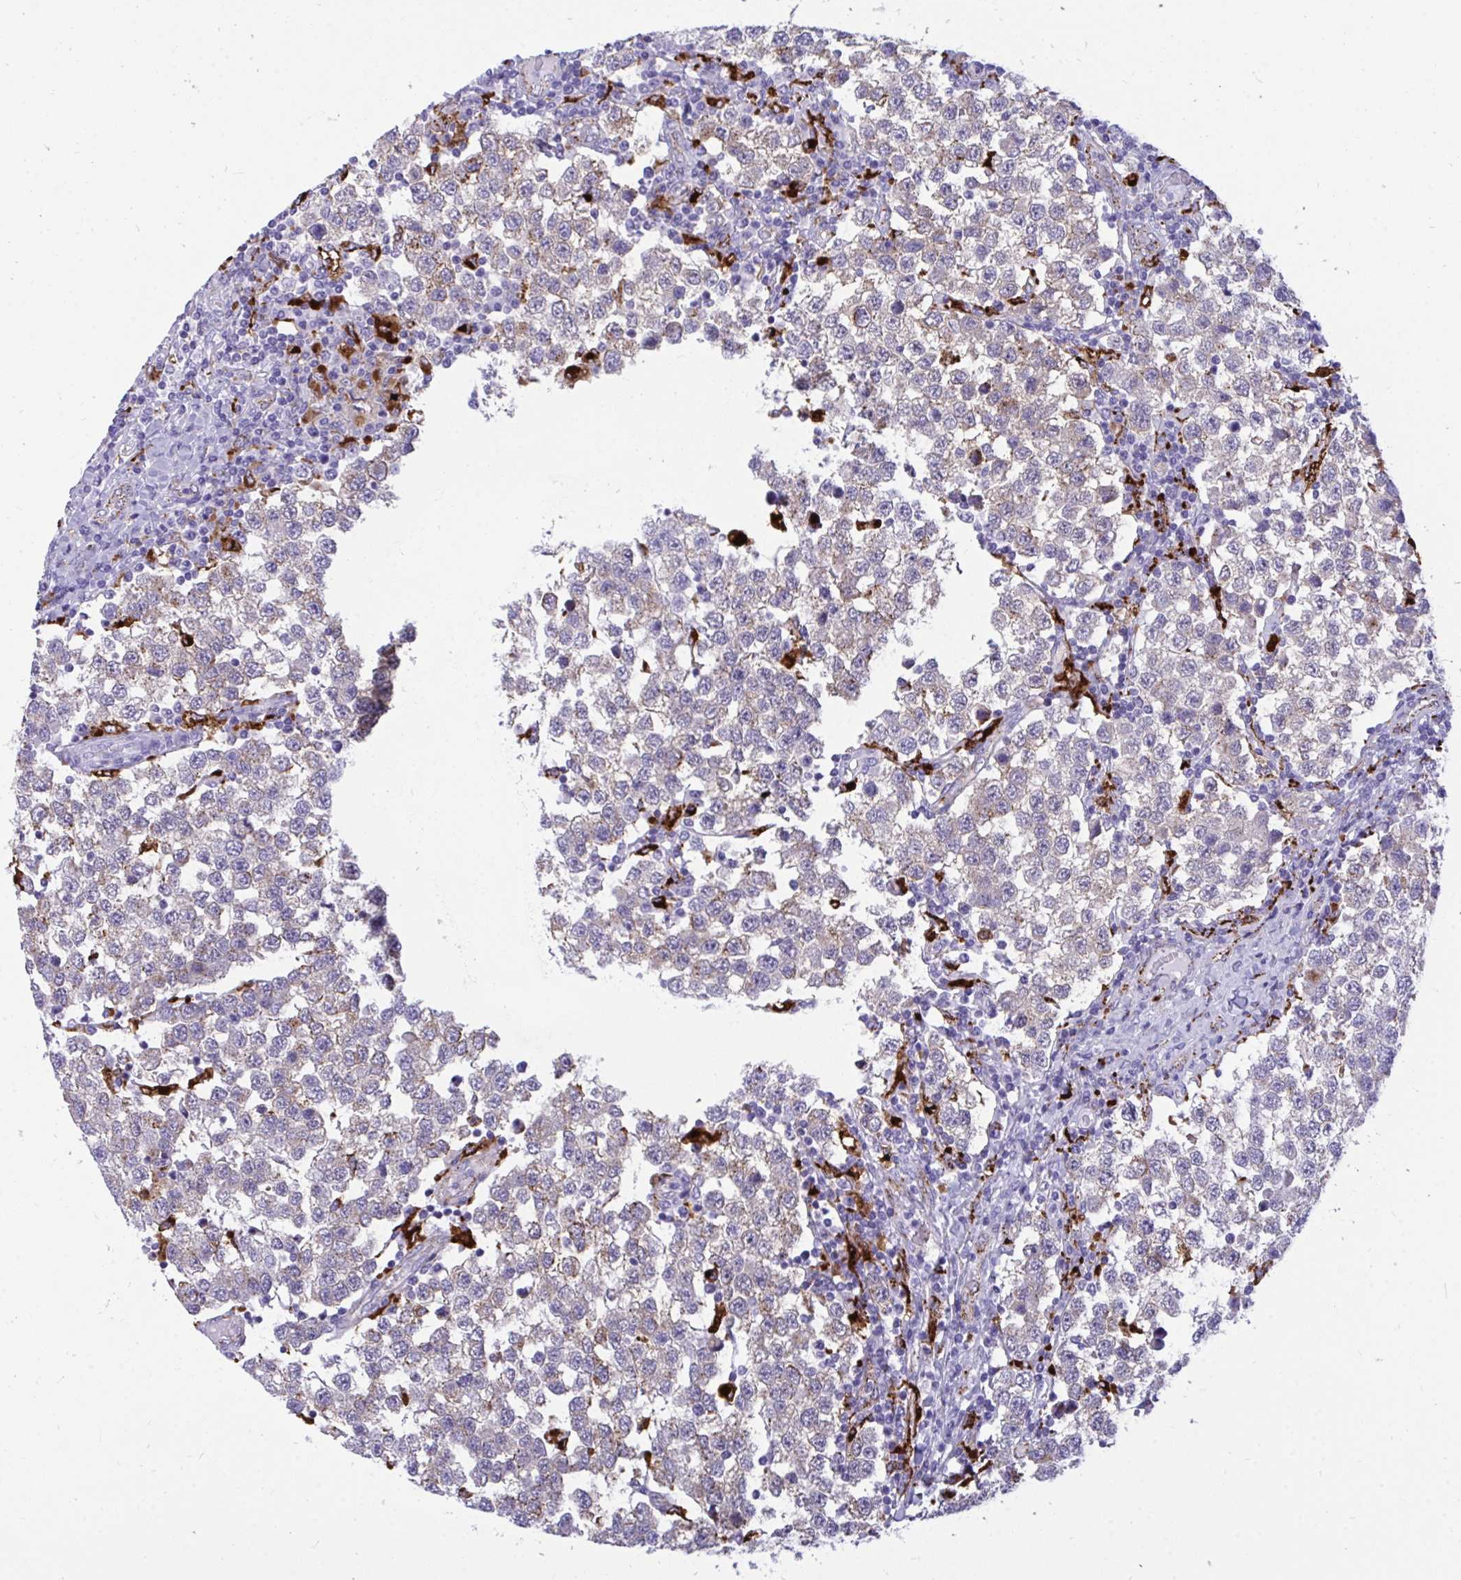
{"staining": {"intensity": "weak", "quantity": "<25%", "location": "cytoplasmic/membranous"}, "tissue": "testis cancer", "cell_type": "Tumor cells", "image_type": "cancer", "snomed": [{"axis": "morphology", "description": "Seminoma, NOS"}, {"axis": "topography", "description": "Testis"}], "caption": "IHC histopathology image of neoplastic tissue: human testis seminoma stained with DAB reveals no significant protein expression in tumor cells. Brightfield microscopy of immunohistochemistry stained with DAB (3,3'-diaminobenzidine) (brown) and hematoxylin (blue), captured at high magnification.", "gene": "CPVL", "patient": {"sex": "male", "age": 34}}